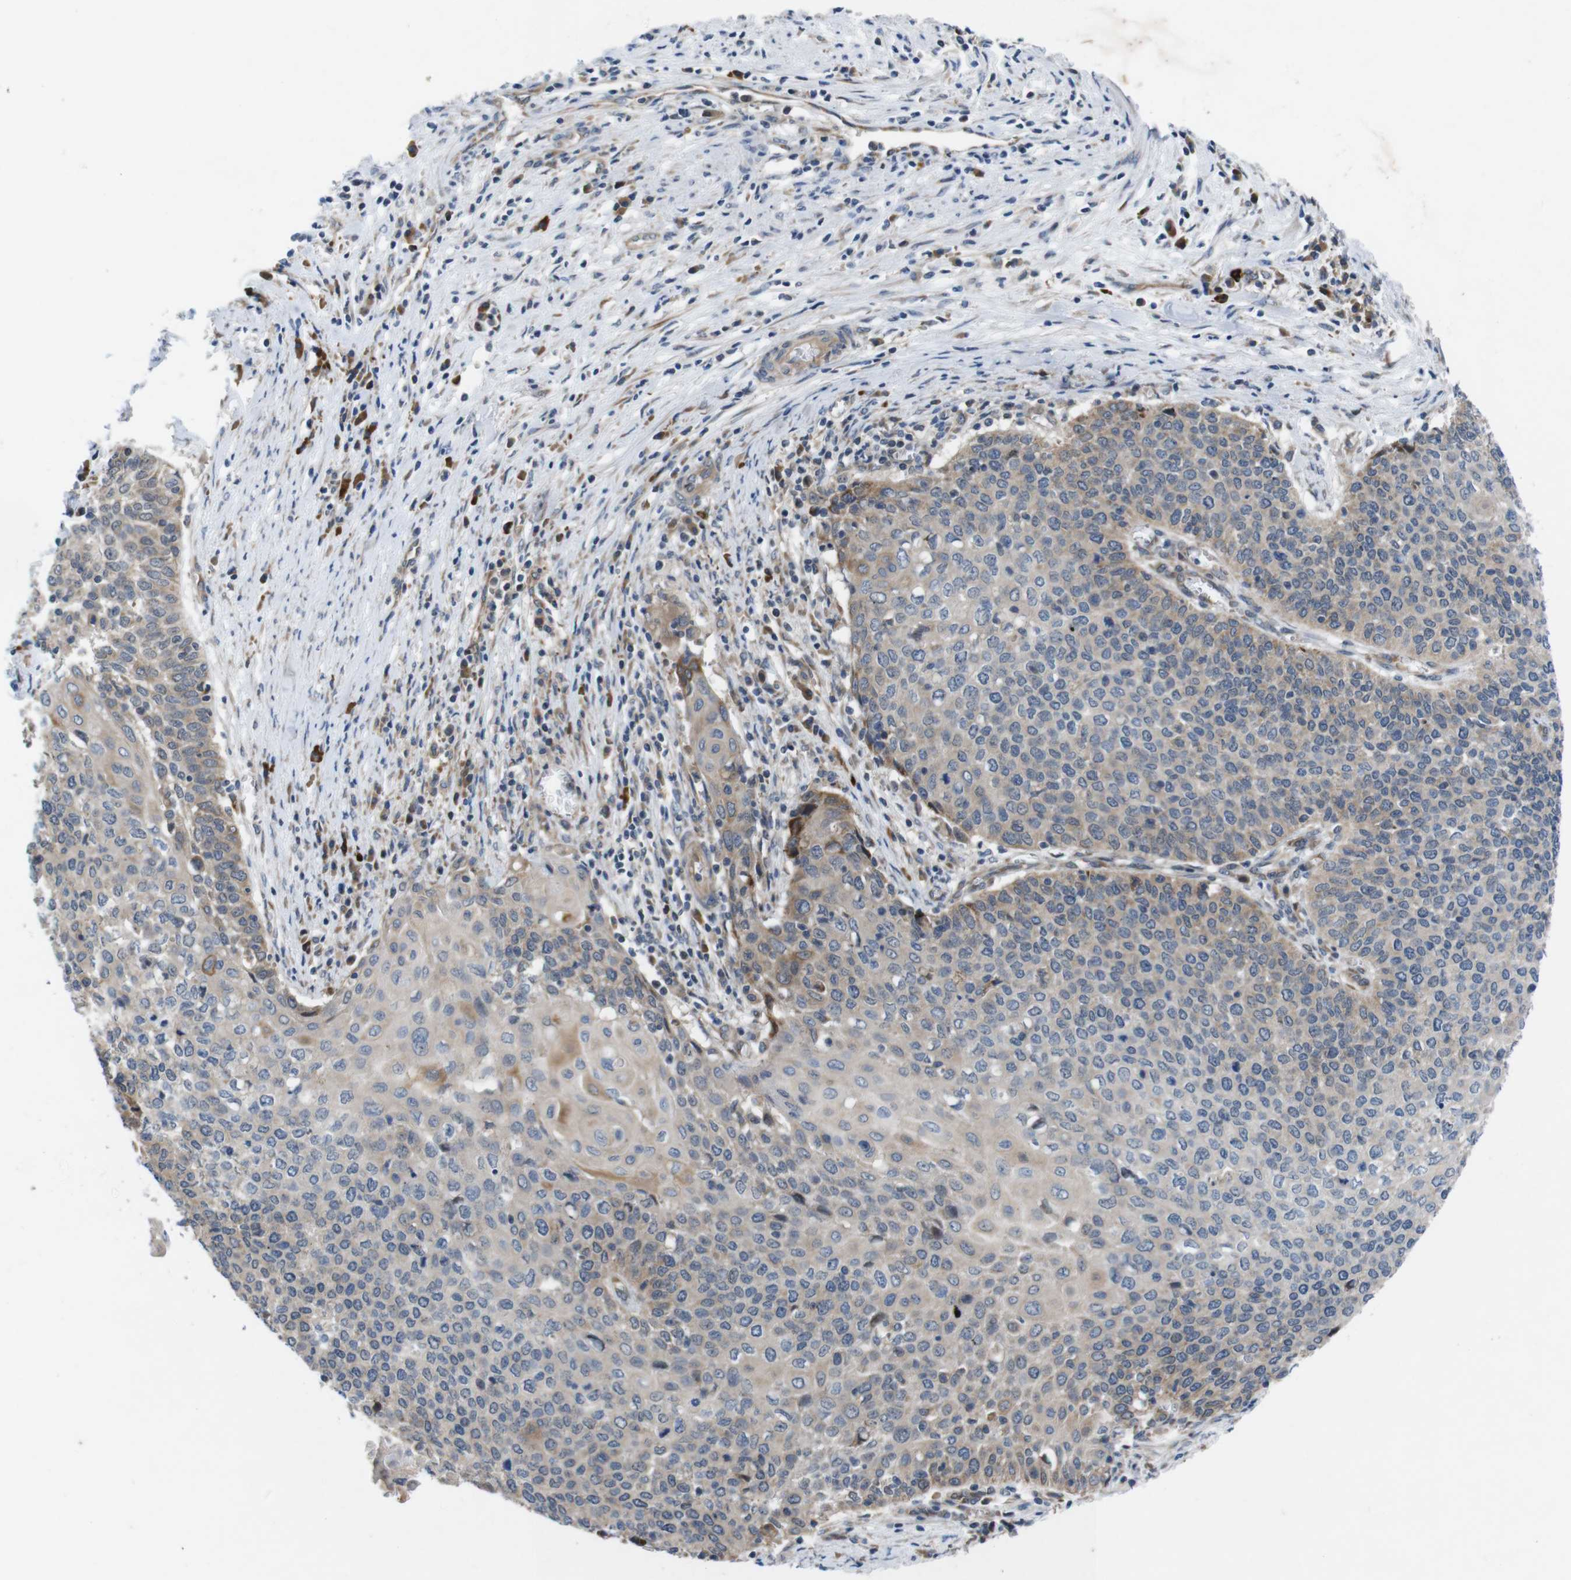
{"staining": {"intensity": "moderate", "quantity": ">75%", "location": "cytoplasmic/membranous"}, "tissue": "cervical cancer", "cell_type": "Tumor cells", "image_type": "cancer", "snomed": [{"axis": "morphology", "description": "Squamous cell carcinoma, NOS"}, {"axis": "topography", "description": "Cervix"}], "caption": "Tumor cells reveal medium levels of moderate cytoplasmic/membranous staining in about >75% of cells in cervical cancer (squamous cell carcinoma).", "gene": "JAK1", "patient": {"sex": "female", "age": 39}}